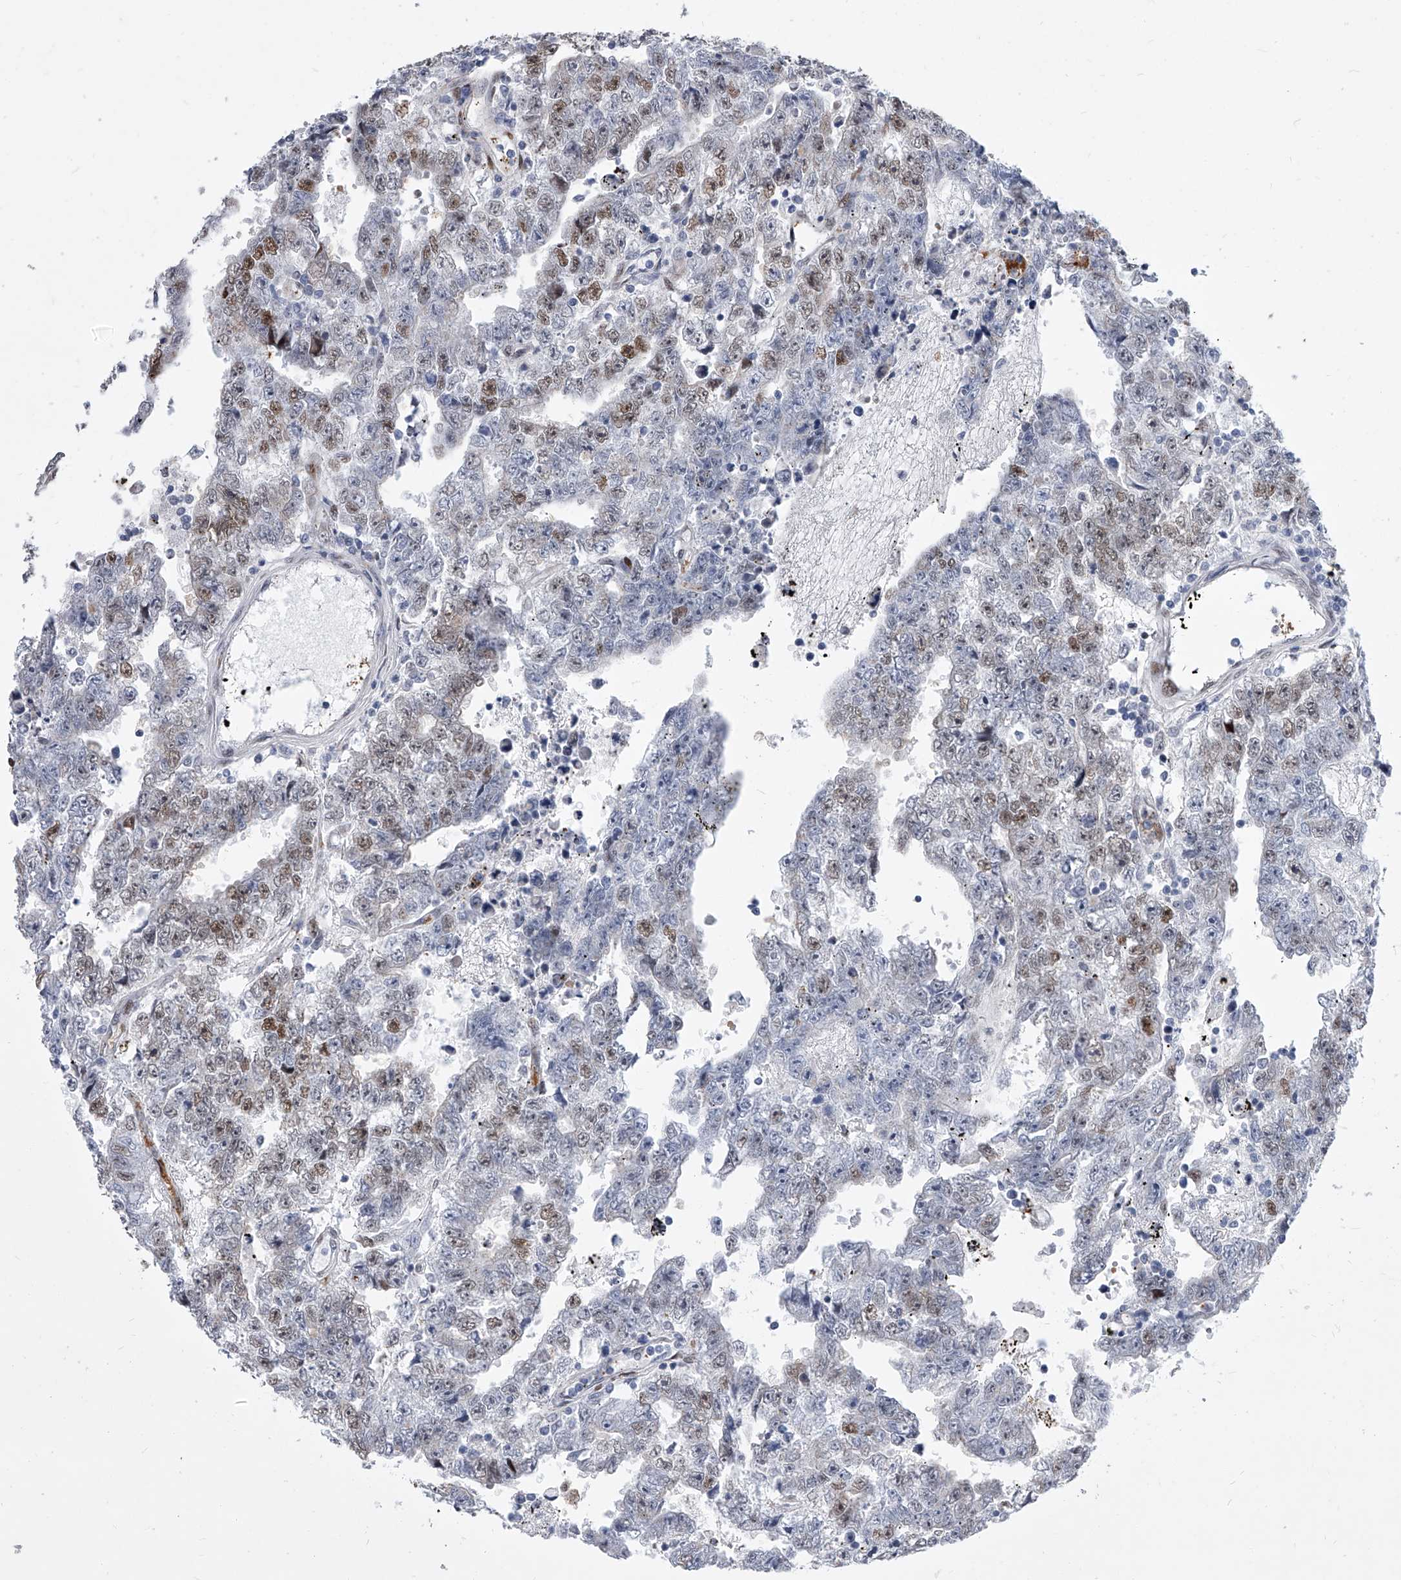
{"staining": {"intensity": "moderate", "quantity": "25%-75%", "location": "nuclear"}, "tissue": "testis cancer", "cell_type": "Tumor cells", "image_type": "cancer", "snomed": [{"axis": "morphology", "description": "Carcinoma, Embryonal, NOS"}, {"axis": "topography", "description": "Testis"}], "caption": "A medium amount of moderate nuclear positivity is appreciated in approximately 25%-75% of tumor cells in embryonal carcinoma (testis) tissue. The staining is performed using DAB brown chromogen to label protein expression. The nuclei are counter-stained blue using hematoxylin.", "gene": "EVA1C", "patient": {"sex": "male", "age": 25}}